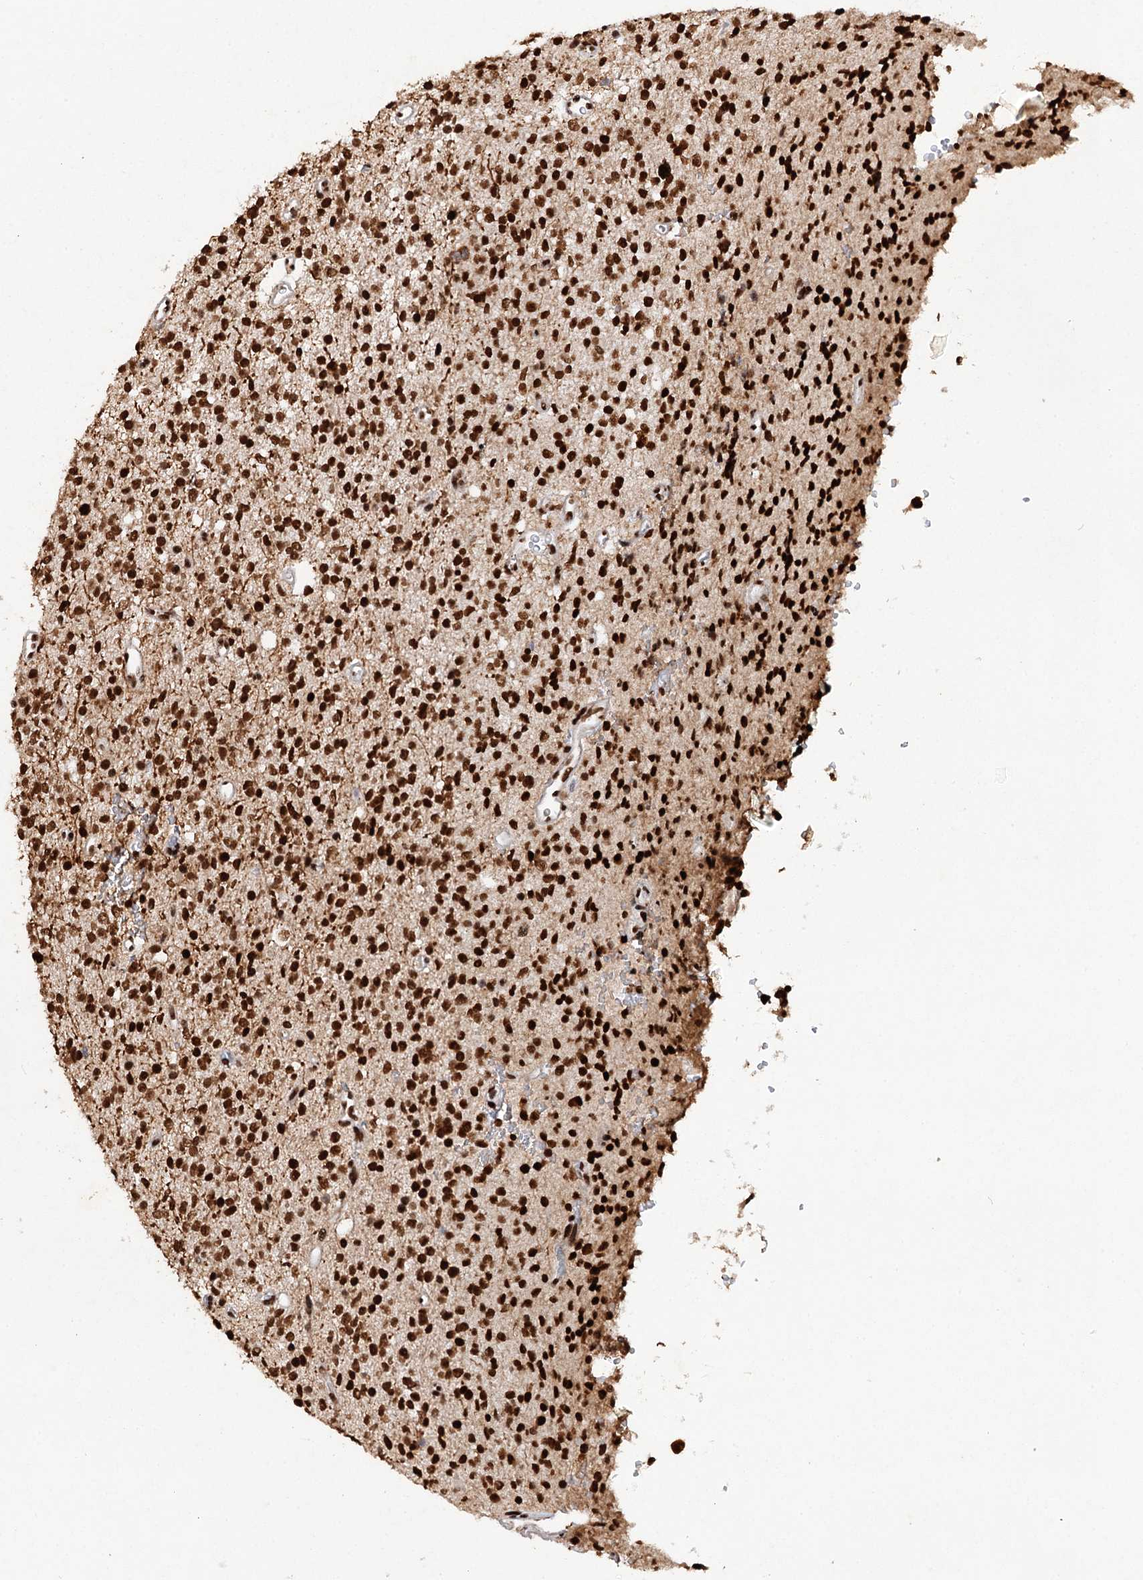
{"staining": {"intensity": "strong", "quantity": ">75%", "location": "nuclear"}, "tissue": "glioma", "cell_type": "Tumor cells", "image_type": "cancer", "snomed": [{"axis": "morphology", "description": "Glioma, malignant, High grade"}, {"axis": "topography", "description": "Brain"}], "caption": "Immunohistochemistry (IHC) (DAB) staining of human high-grade glioma (malignant) shows strong nuclear protein expression in approximately >75% of tumor cells.", "gene": "MATR3", "patient": {"sex": "male", "age": 34}}